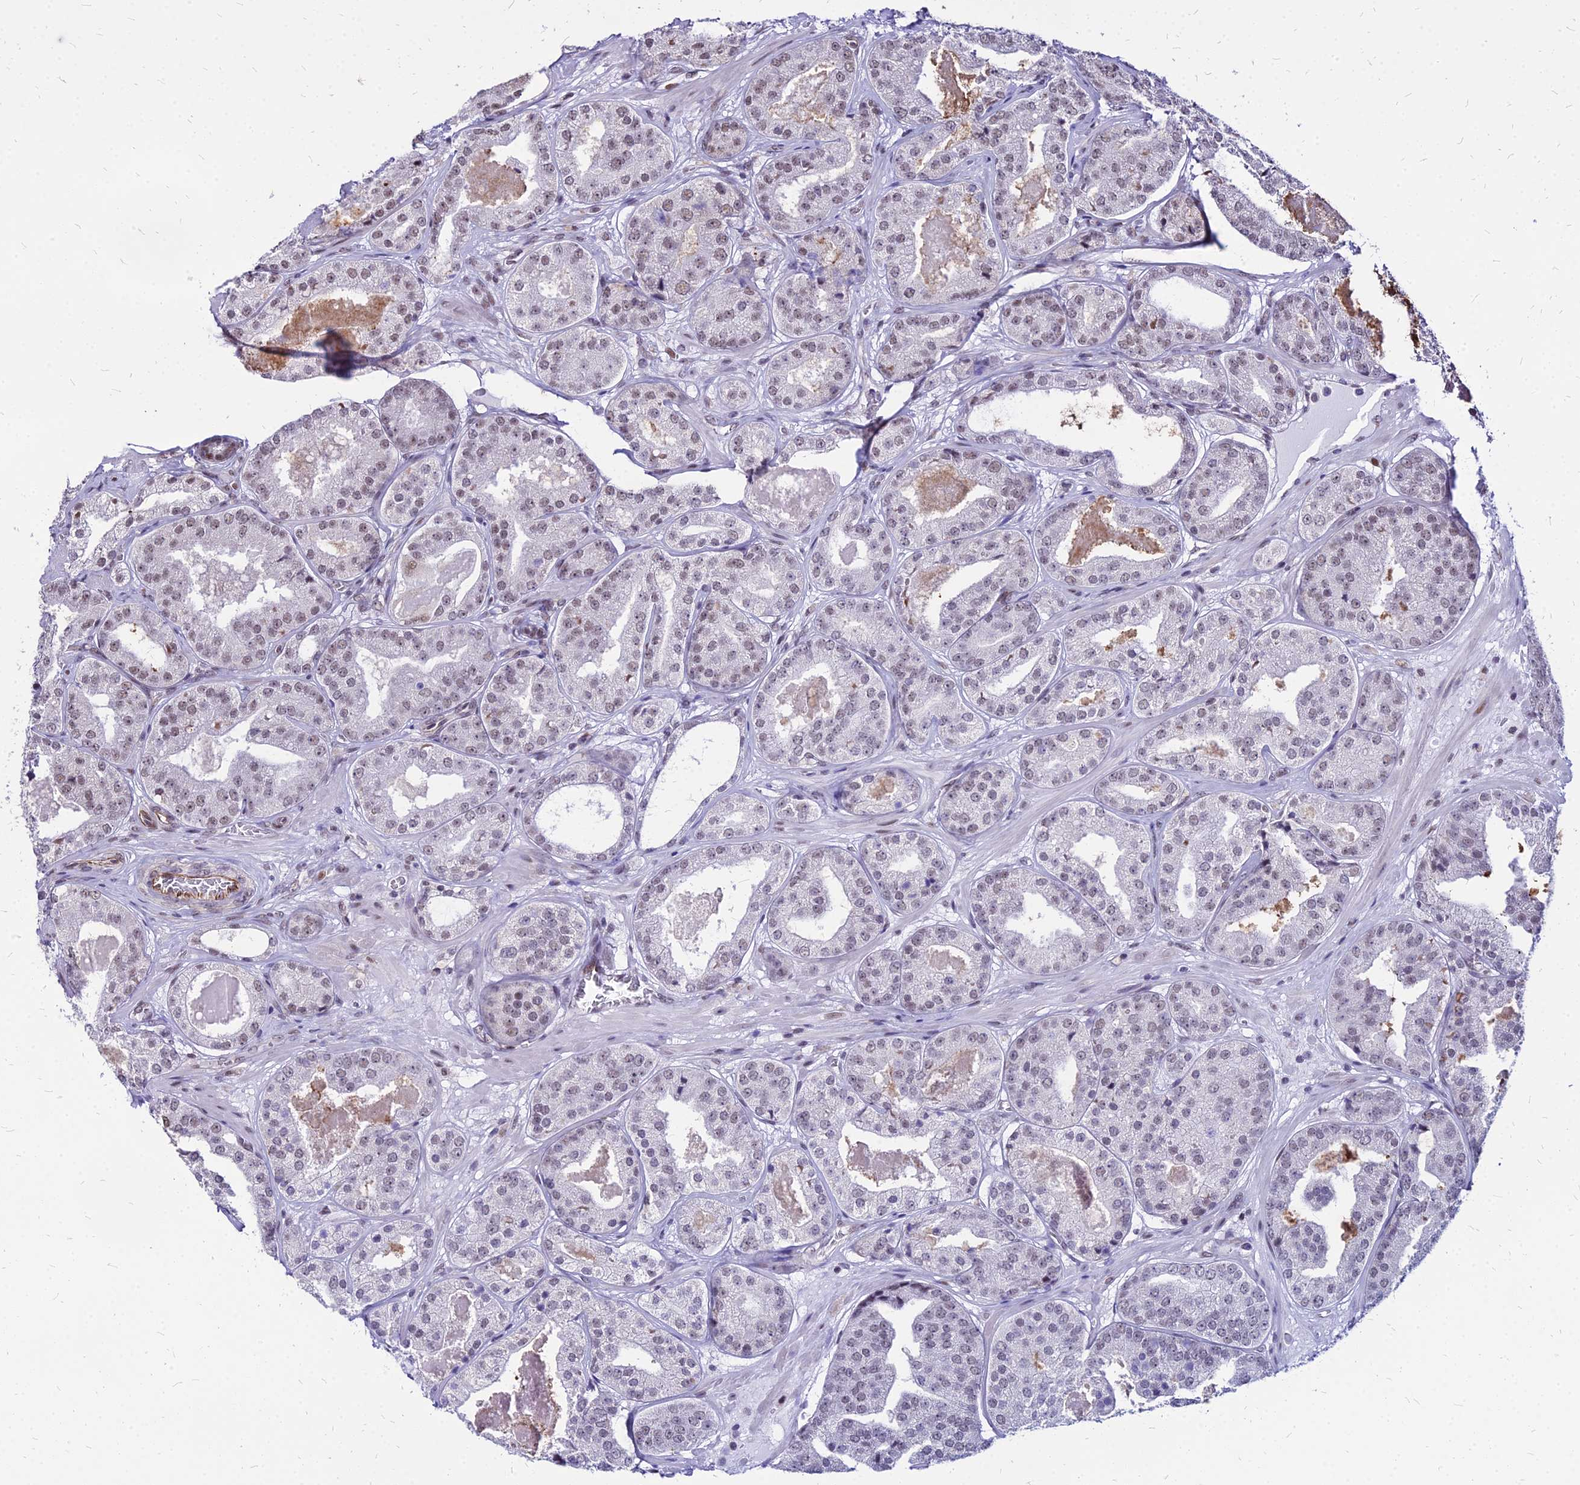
{"staining": {"intensity": "weak", "quantity": "25%-75%", "location": "nuclear"}, "tissue": "prostate cancer", "cell_type": "Tumor cells", "image_type": "cancer", "snomed": [{"axis": "morphology", "description": "Adenocarcinoma, High grade"}, {"axis": "topography", "description": "Prostate"}], "caption": "About 25%-75% of tumor cells in human prostate cancer demonstrate weak nuclear protein staining as visualized by brown immunohistochemical staining.", "gene": "FDX2", "patient": {"sex": "male", "age": 63}}